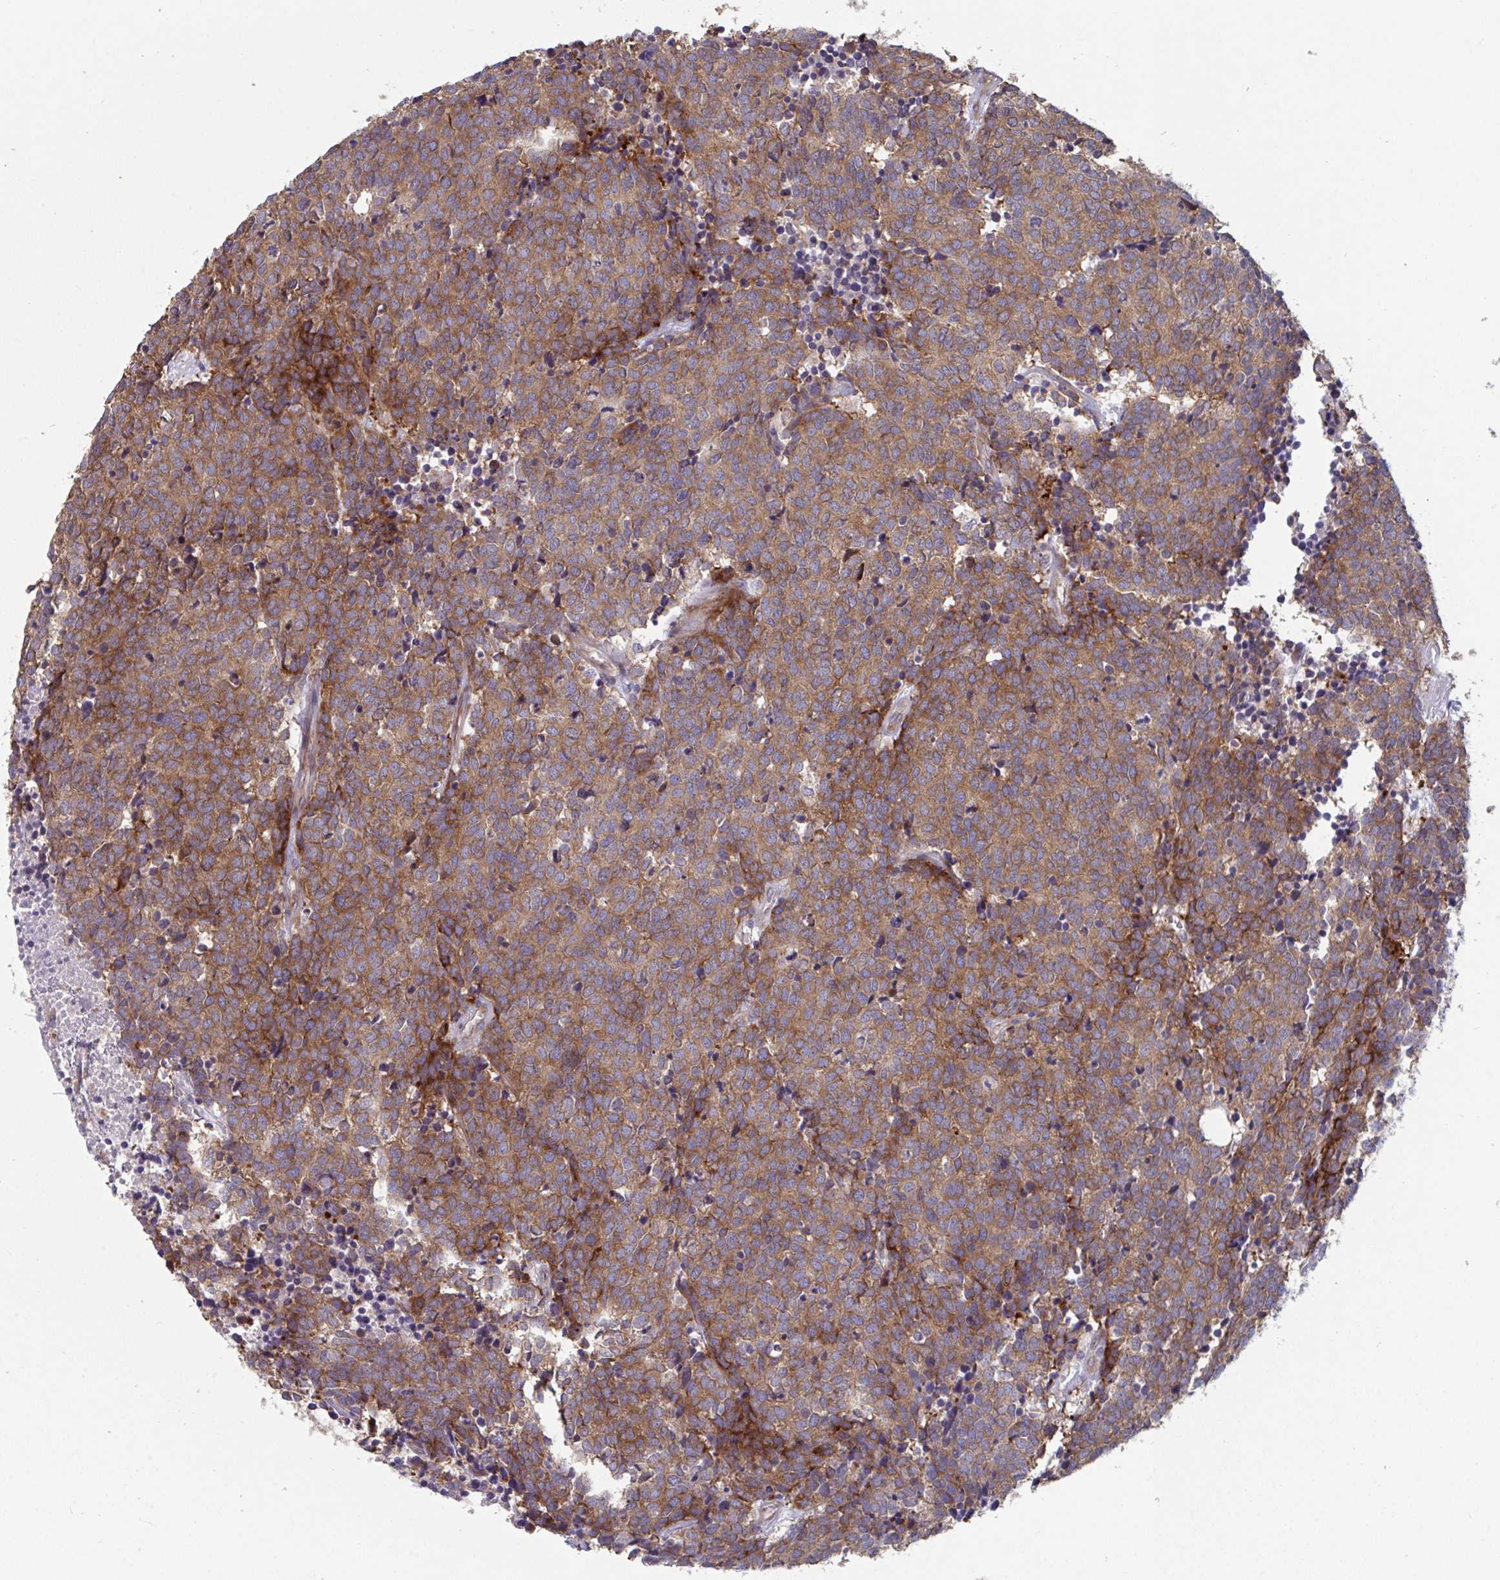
{"staining": {"intensity": "strong", "quantity": ">75%", "location": "cytoplasmic/membranous"}, "tissue": "carcinoid", "cell_type": "Tumor cells", "image_type": "cancer", "snomed": [{"axis": "morphology", "description": "Carcinoid, malignant, NOS"}, {"axis": "topography", "description": "Skin"}], "caption": "Immunohistochemistry image of neoplastic tissue: human carcinoid stained using IHC shows high levels of strong protein expression localized specifically in the cytoplasmic/membranous of tumor cells, appearing as a cytoplasmic/membranous brown color.", "gene": "TNFSF10", "patient": {"sex": "female", "age": 79}}